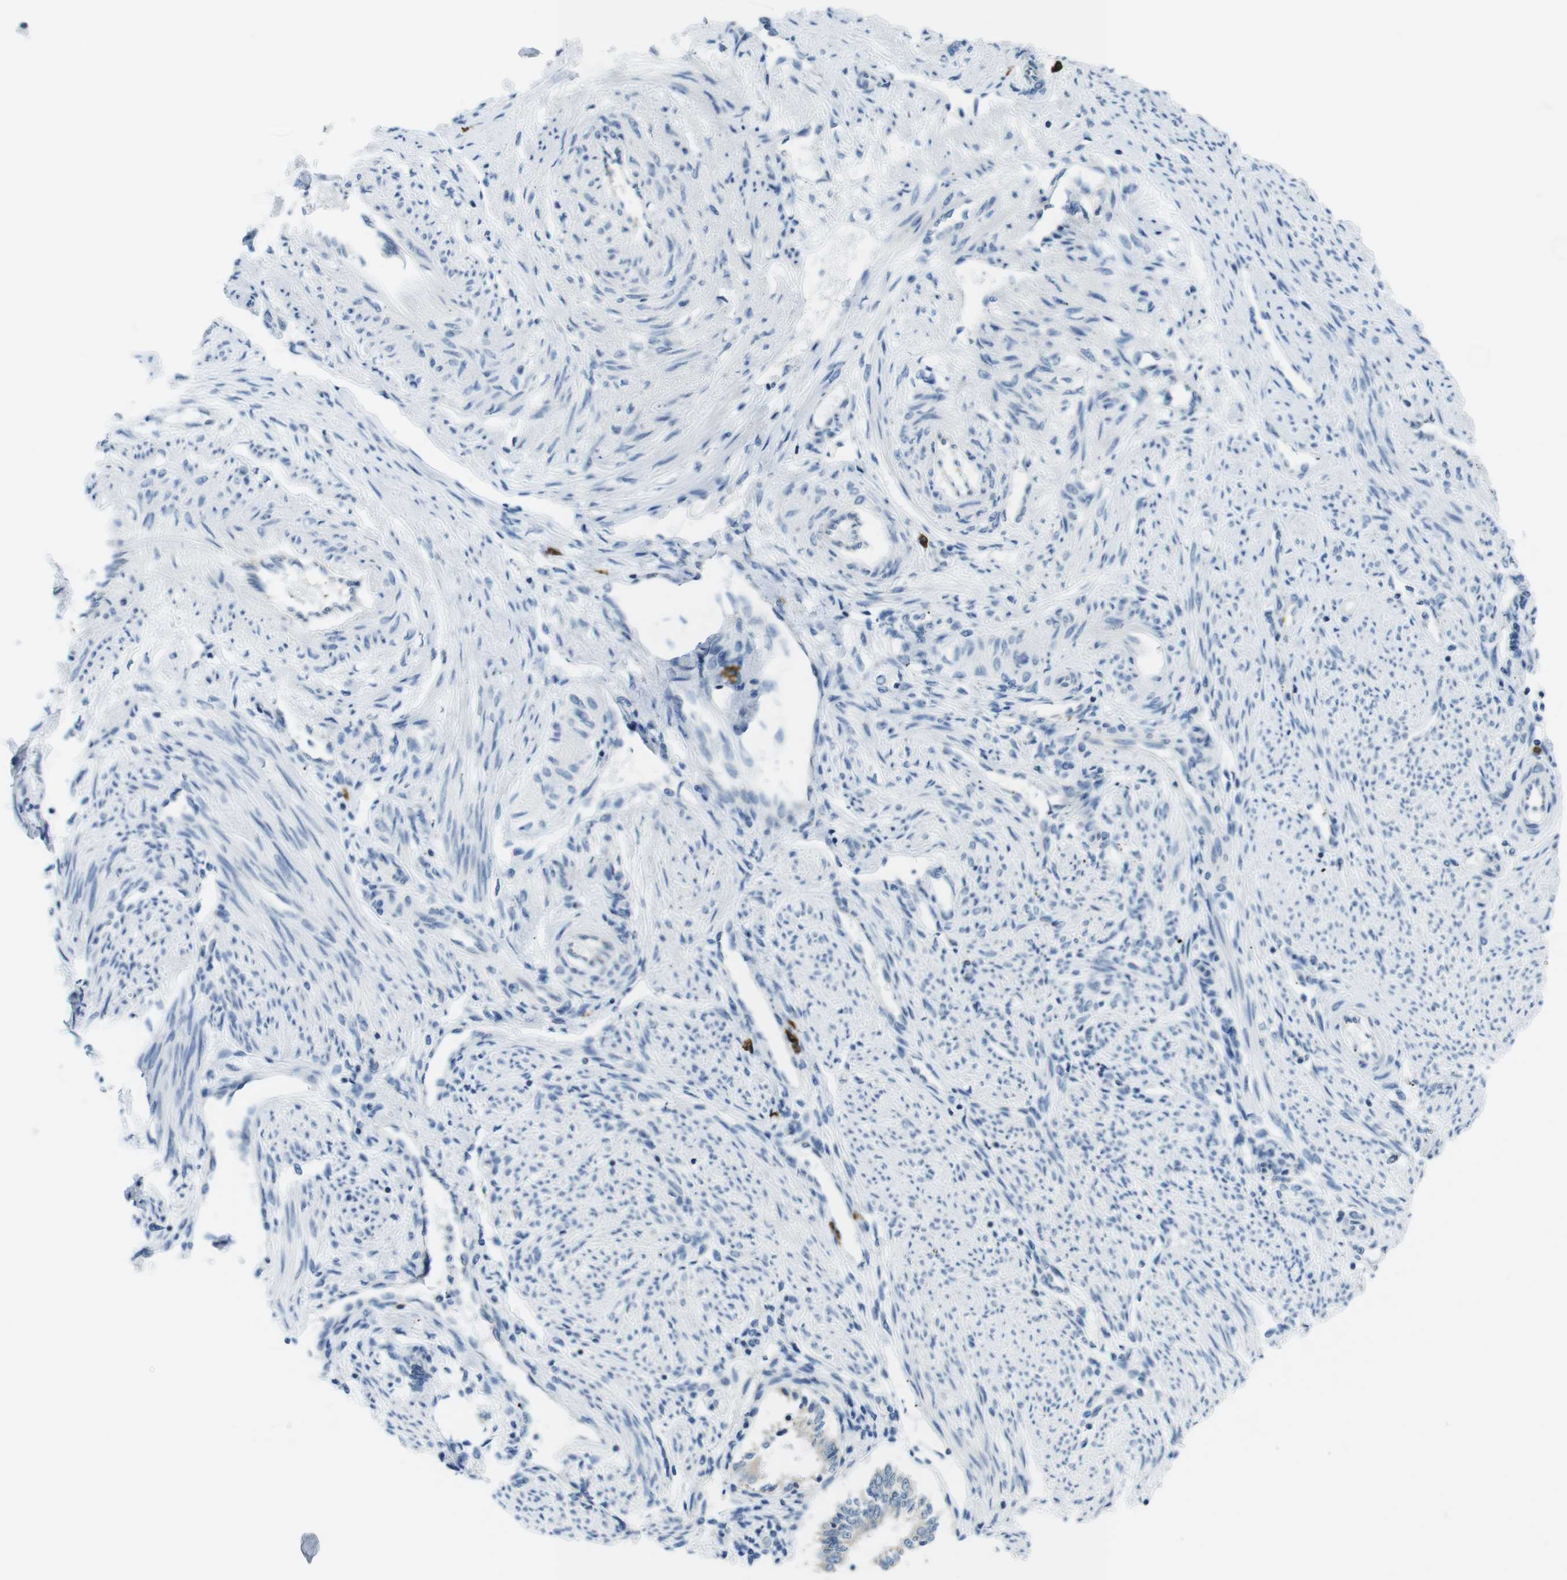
{"staining": {"intensity": "negative", "quantity": "none", "location": "none"}, "tissue": "endometrium", "cell_type": "Cells in endometrial stroma", "image_type": "normal", "snomed": [{"axis": "morphology", "description": "Normal tissue, NOS"}, {"axis": "topography", "description": "Endometrium"}], "caption": "IHC photomicrograph of normal endometrium stained for a protein (brown), which displays no expression in cells in endometrial stroma.", "gene": "CLPTM1L", "patient": {"sex": "female", "age": 42}}